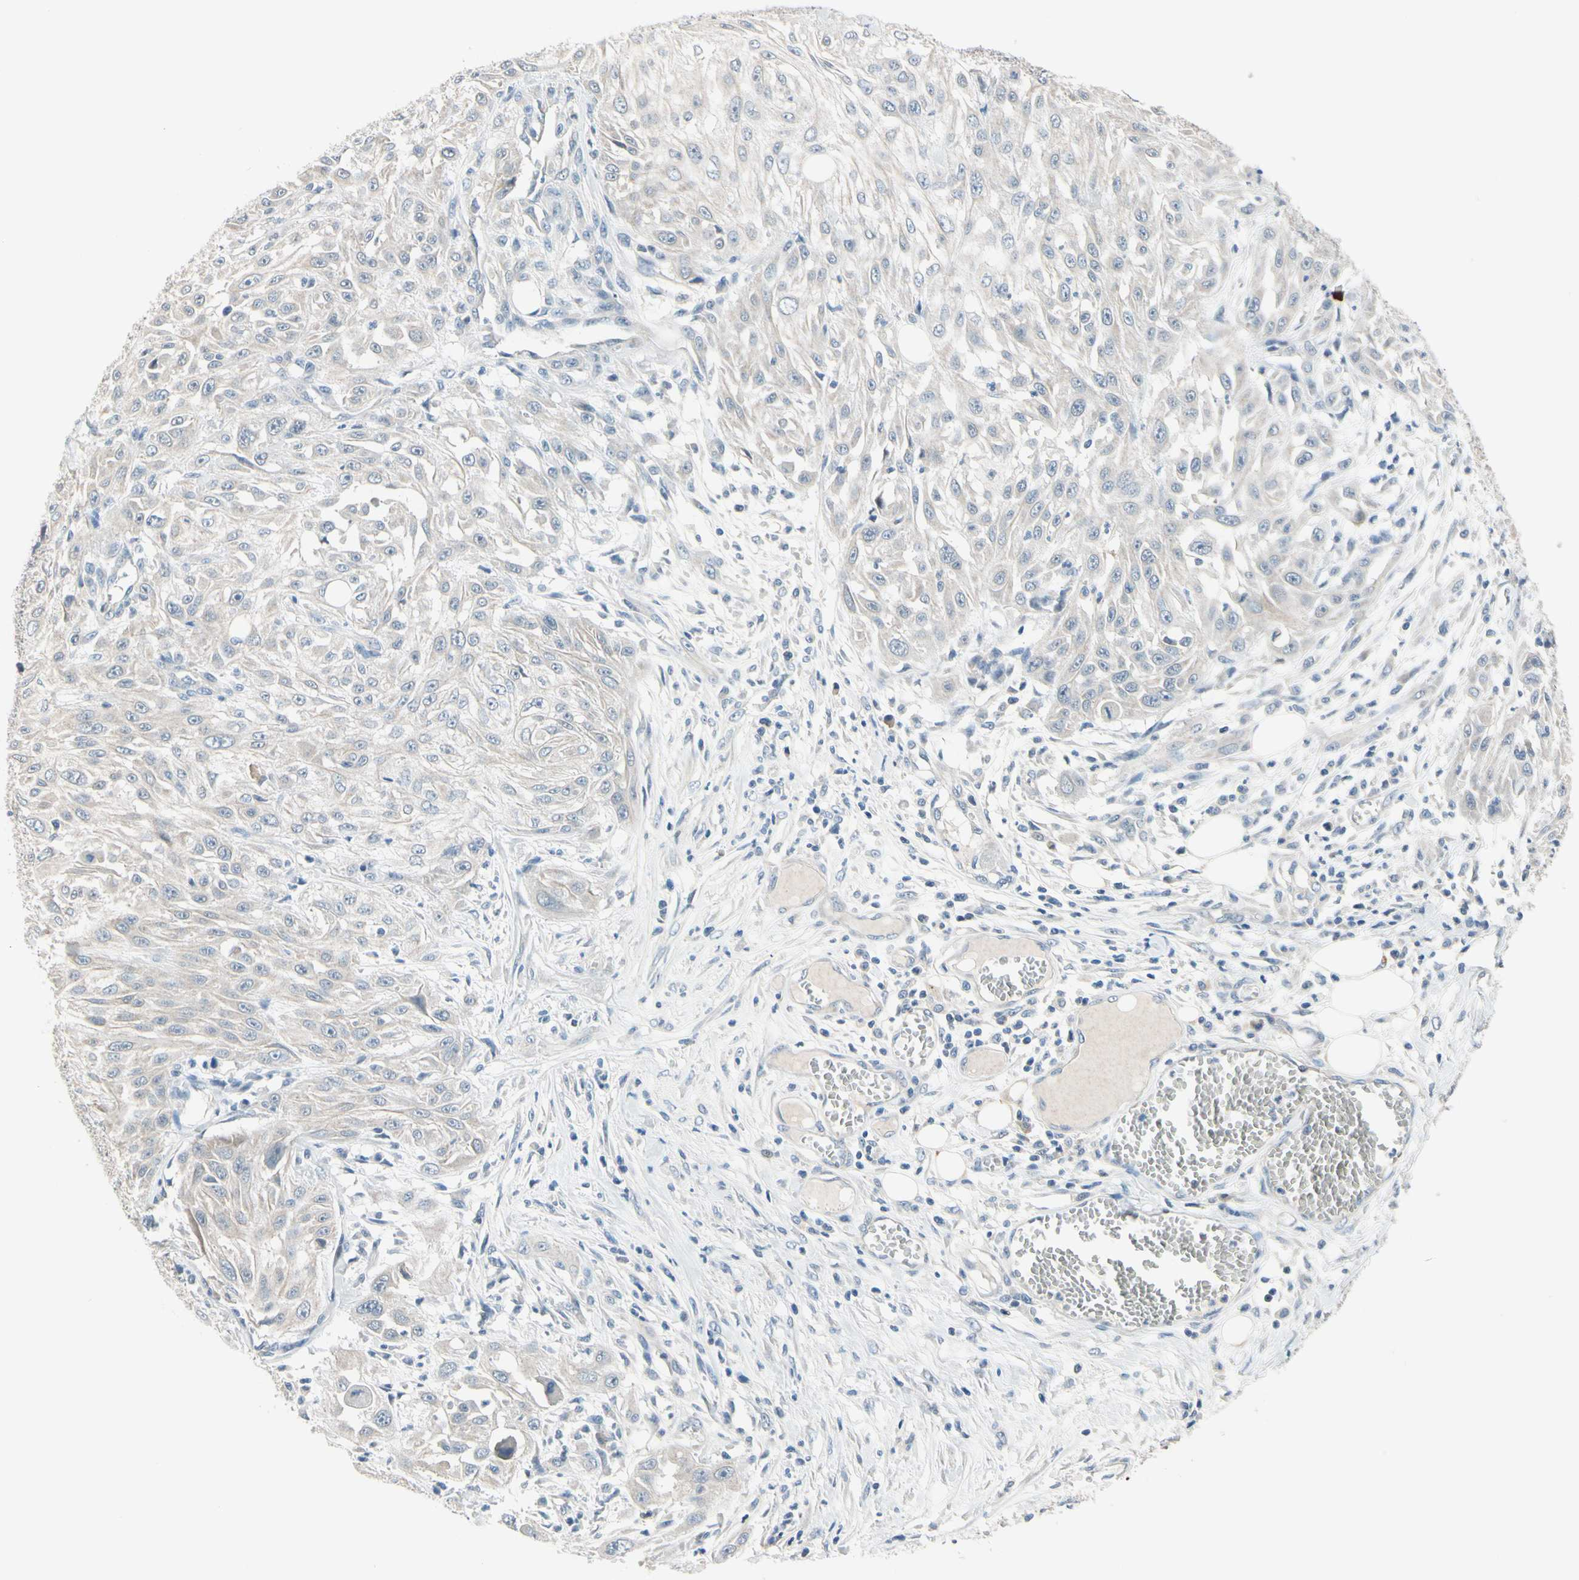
{"staining": {"intensity": "negative", "quantity": "none", "location": "none"}, "tissue": "skin cancer", "cell_type": "Tumor cells", "image_type": "cancer", "snomed": [{"axis": "morphology", "description": "Squamous cell carcinoma, NOS"}, {"axis": "topography", "description": "Skin"}], "caption": "Tumor cells show no significant positivity in squamous cell carcinoma (skin).", "gene": "SLC27A6", "patient": {"sex": "male", "age": 75}}